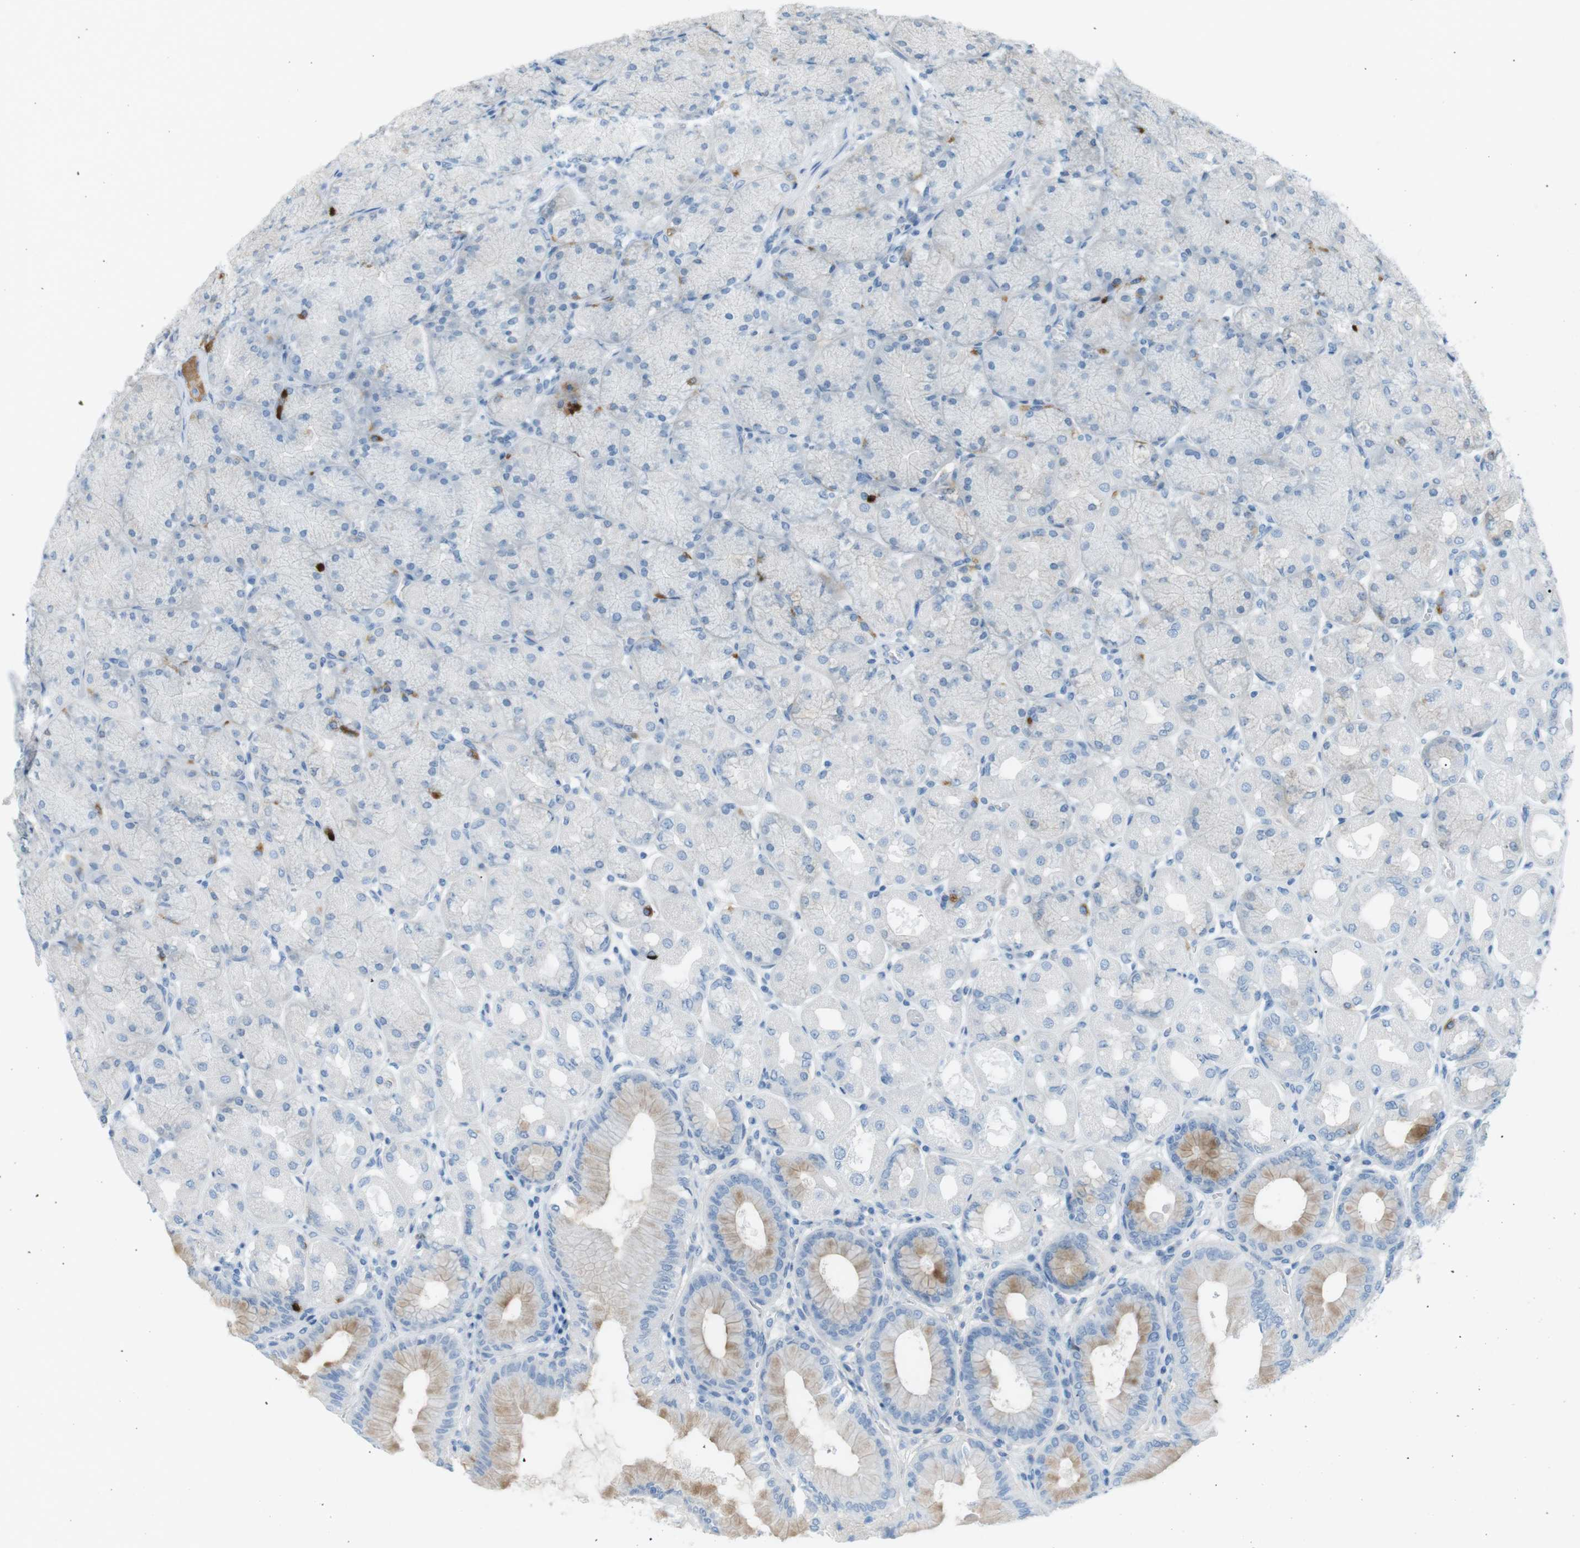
{"staining": {"intensity": "weak", "quantity": "<25%", "location": "cytoplasmic/membranous"}, "tissue": "stomach", "cell_type": "Glandular cells", "image_type": "normal", "snomed": [{"axis": "morphology", "description": "Normal tissue, NOS"}, {"axis": "topography", "description": "Stomach, upper"}], "caption": "Glandular cells show no significant staining in unremarkable stomach. (DAB IHC with hematoxylin counter stain).", "gene": "AZGP1", "patient": {"sex": "female", "age": 56}}